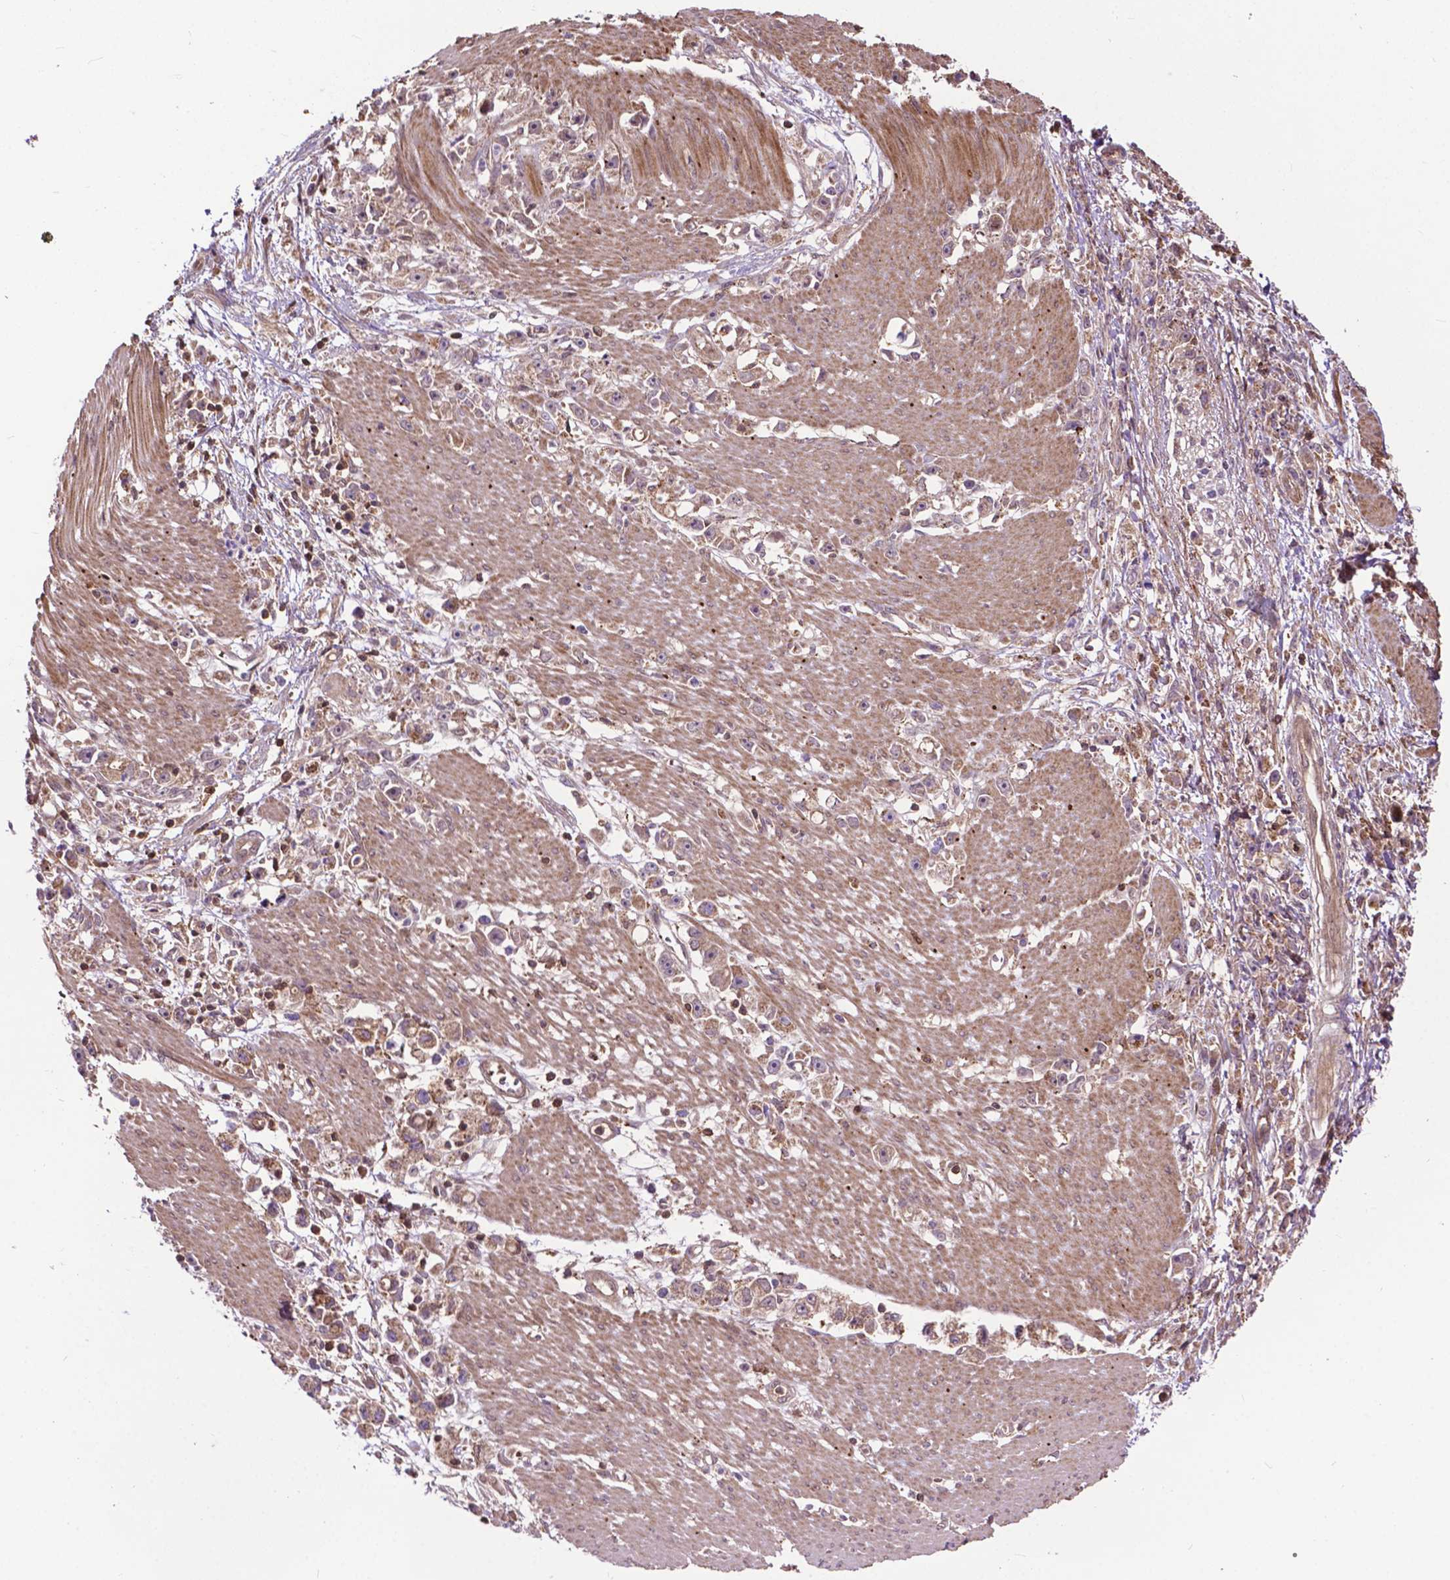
{"staining": {"intensity": "moderate", "quantity": ">75%", "location": "cytoplasmic/membranous"}, "tissue": "stomach cancer", "cell_type": "Tumor cells", "image_type": "cancer", "snomed": [{"axis": "morphology", "description": "Adenocarcinoma, NOS"}, {"axis": "topography", "description": "Stomach"}], "caption": "A medium amount of moderate cytoplasmic/membranous expression is appreciated in about >75% of tumor cells in stomach cancer (adenocarcinoma) tissue.", "gene": "CHMP4A", "patient": {"sex": "female", "age": 59}}